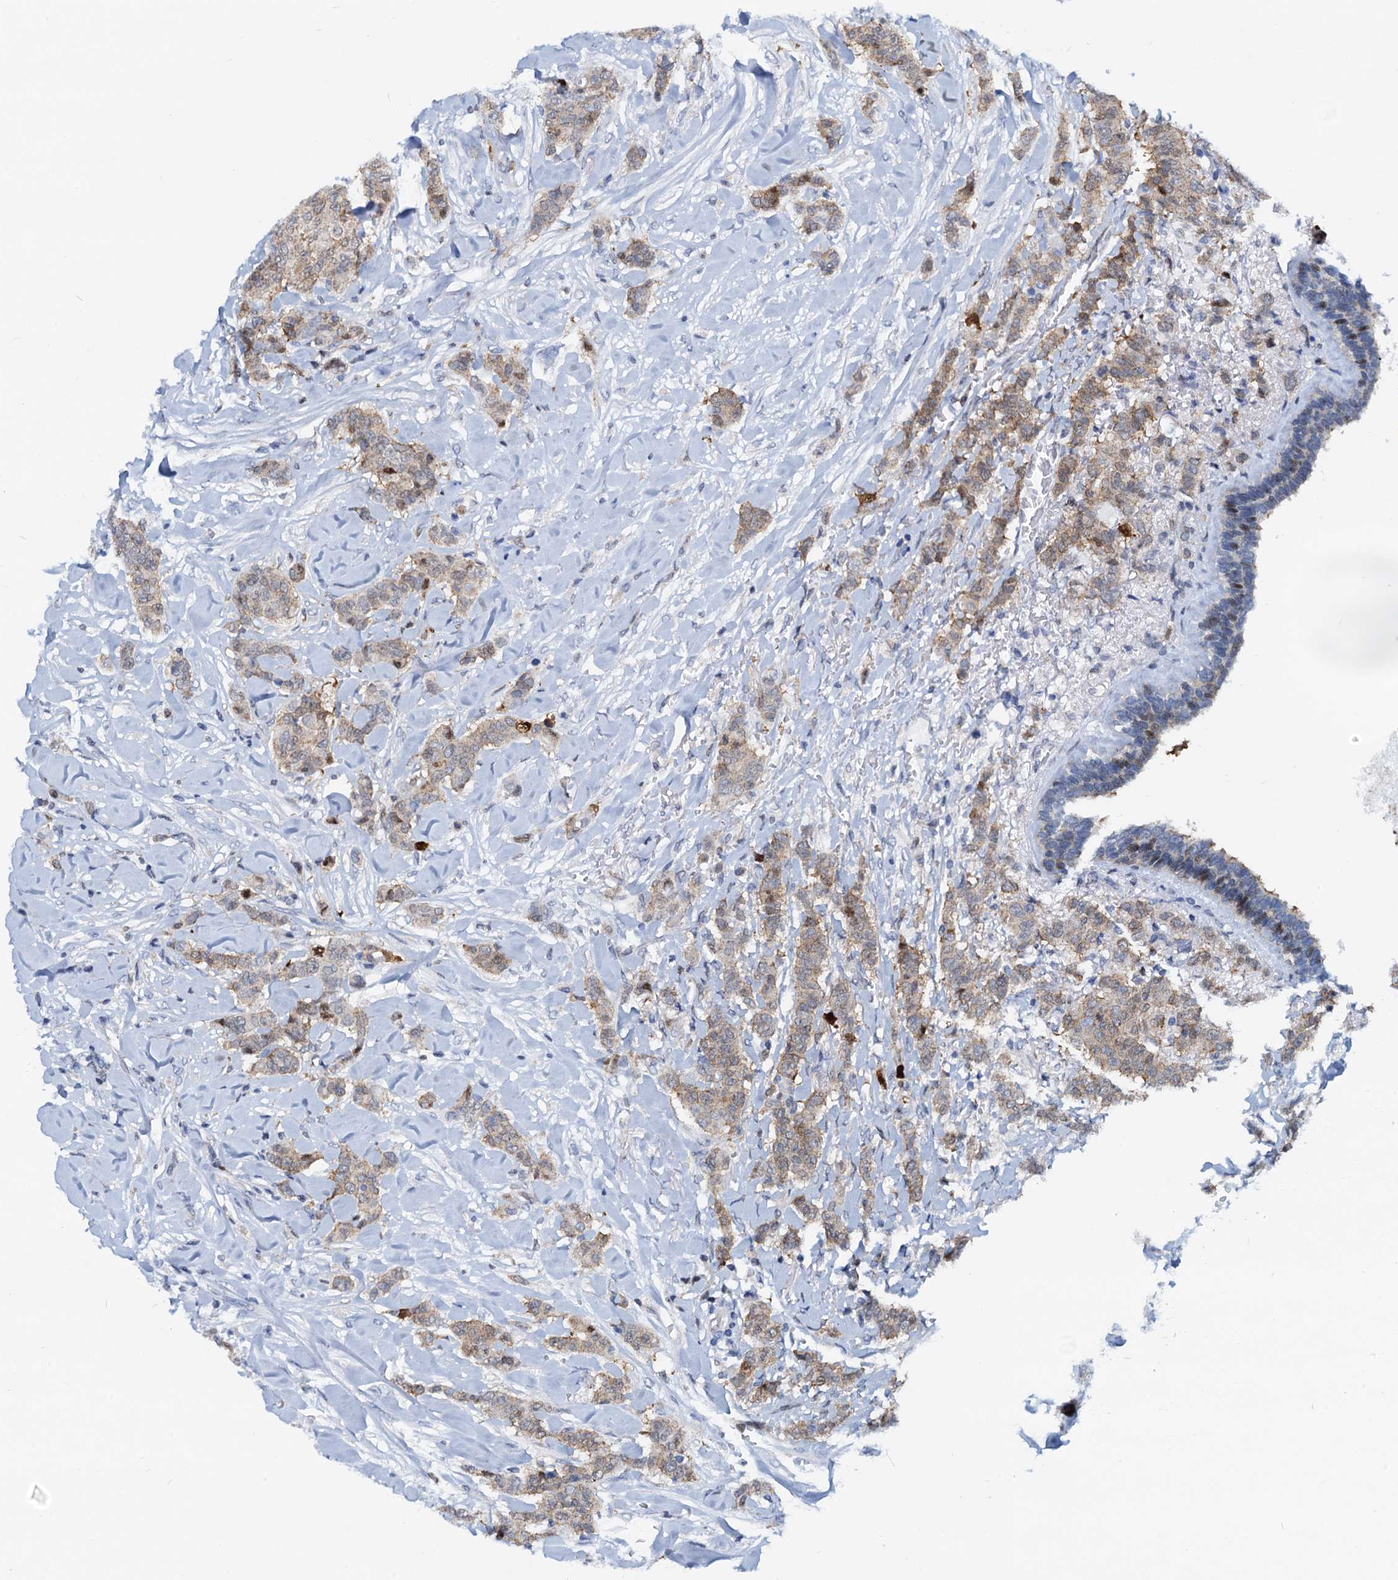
{"staining": {"intensity": "weak", "quantity": "25%-75%", "location": "cytoplasmic/membranous"}, "tissue": "breast cancer", "cell_type": "Tumor cells", "image_type": "cancer", "snomed": [{"axis": "morphology", "description": "Duct carcinoma"}, {"axis": "topography", "description": "Breast"}], "caption": "Tumor cells demonstrate low levels of weak cytoplasmic/membranous staining in about 25%-75% of cells in human intraductal carcinoma (breast).", "gene": "PTGES3", "patient": {"sex": "female", "age": 40}}